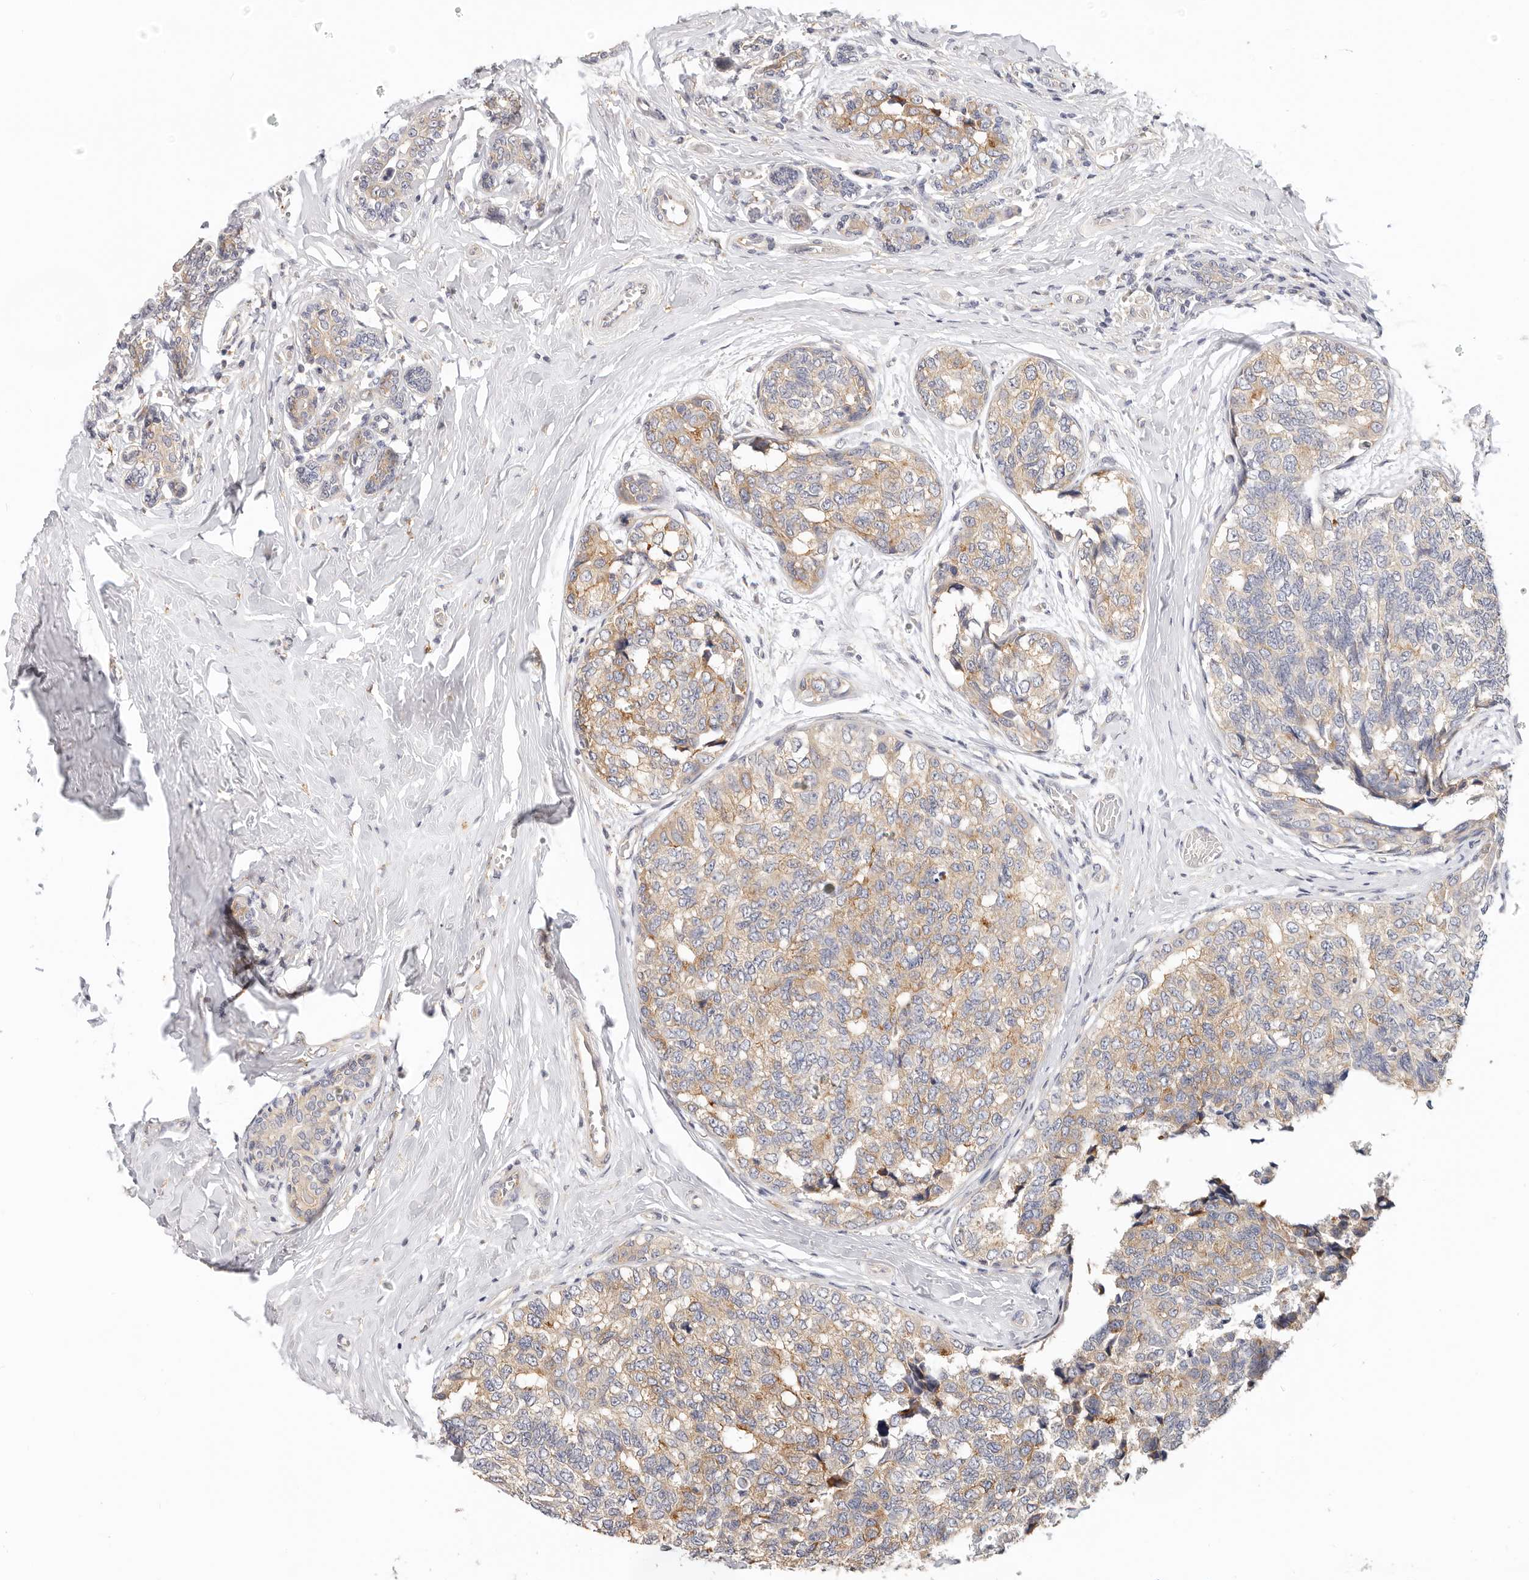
{"staining": {"intensity": "weak", "quantity": ">75%", "location": "cytoplasmic/membranous"}, "tissue": "breast cancer", "cell_type": "Tumor cells", "image_type": "cancer", "snomed": [{"axis": "morphology", "description": "Normal tissue, NOS"}, {"axis": "morphology", "description": "Duct carcinoma"}, {"axis": "topography", "description": "Breast"}], "caption": "Immunohistochemistry photomicrograph of neoplastic tissue: breast infiltrating ductal carcinoma stained using immunohistochemistry (IHC) shows low levels of weak protein expression localized specifically in the cytoplasmic/membranous of tumor cells, appearing as a cytoplasmic/membranous brown color.", "gene": "AFDN", "patient": {"sex": "female", "age": 43}}